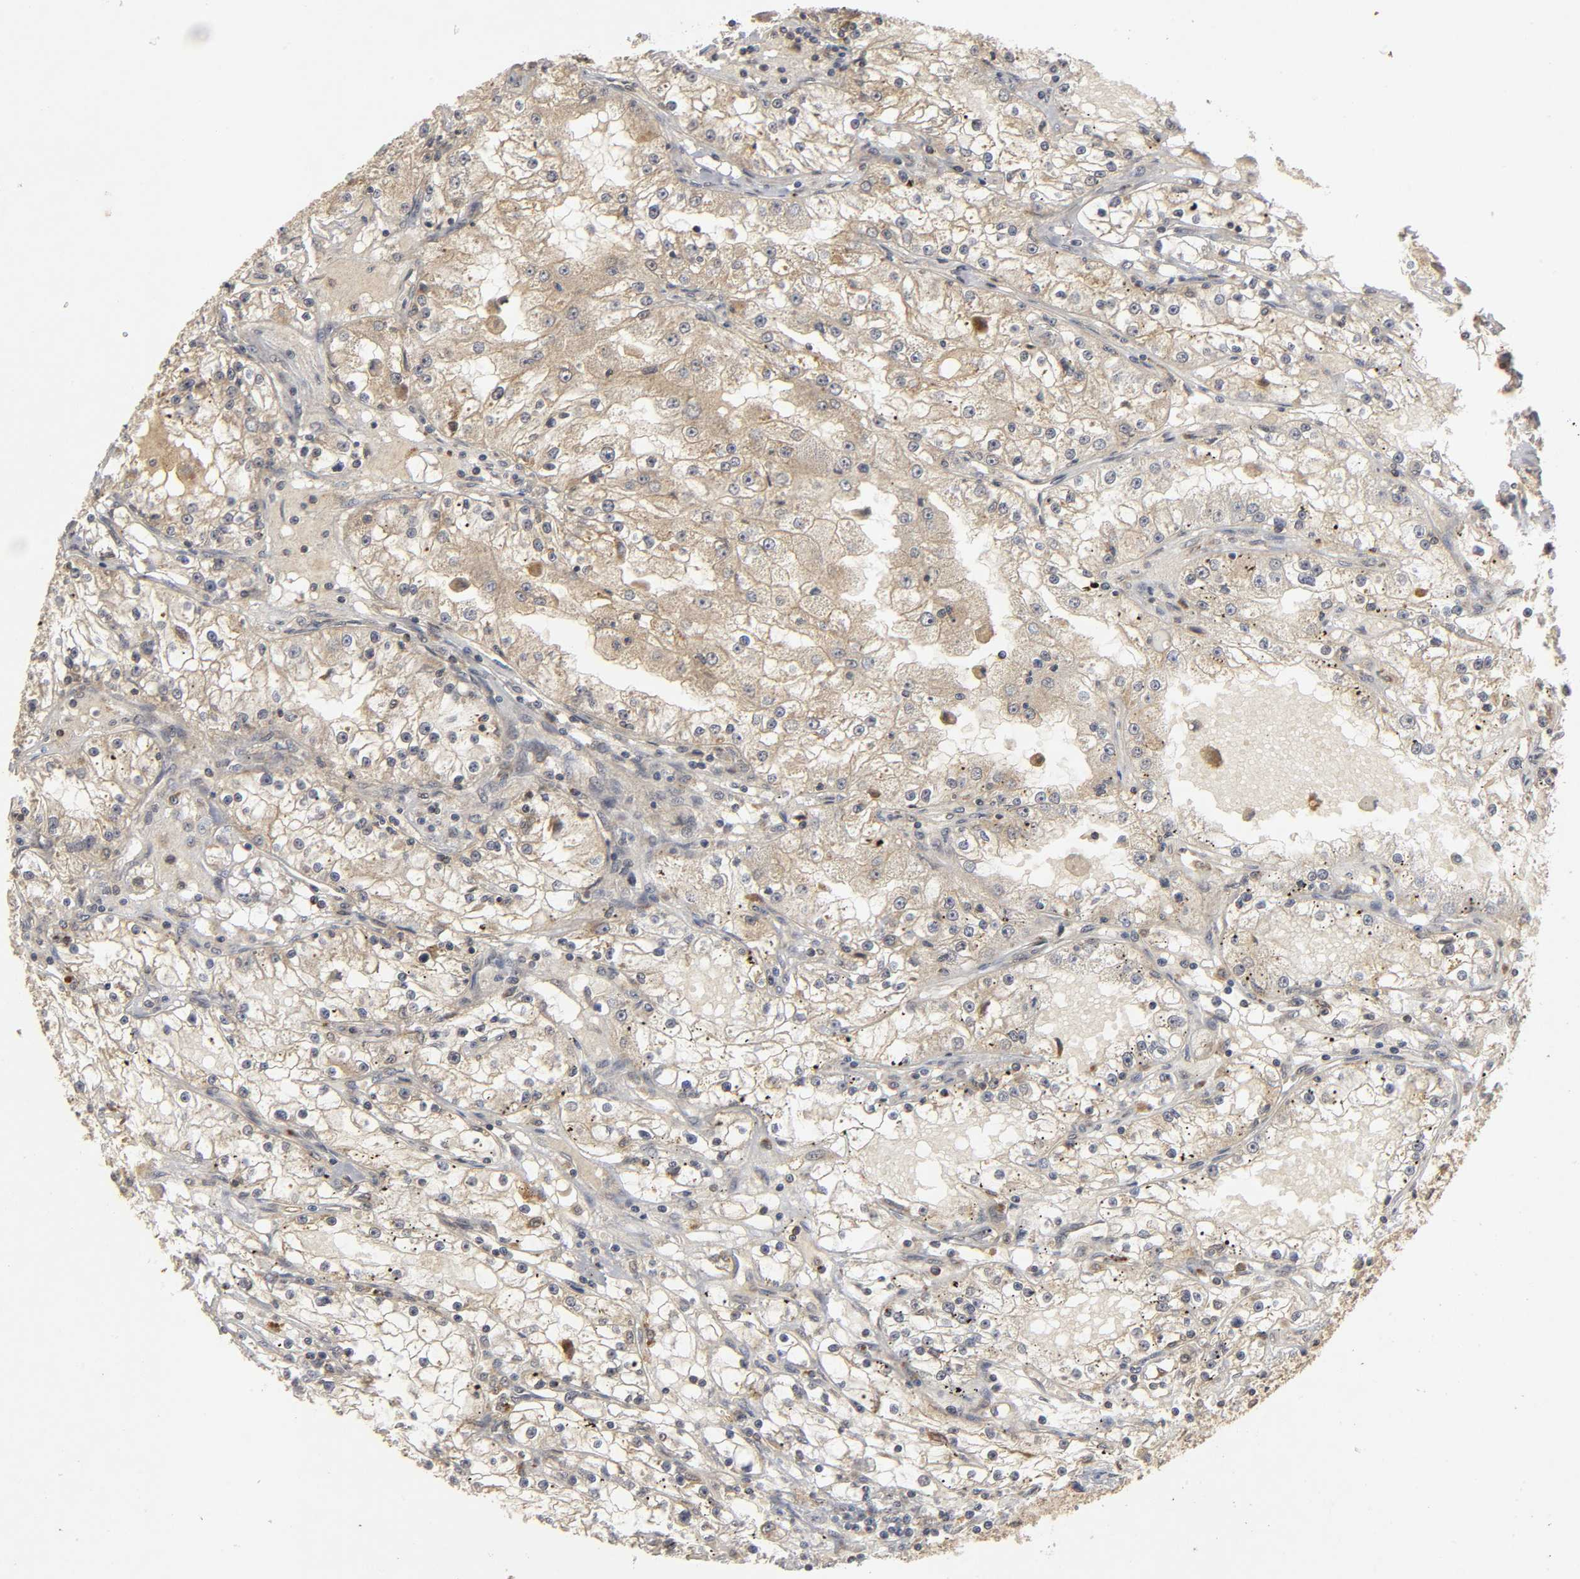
{"staining": {"intensity": "weak", "quantity": "25%-75%", "location": "cytoplasmic/membranous"}, "tissue": "renal cancer", "cell_type": "Tumor cells", "image_type": "cancer", "snomed": [{"axis": "morphology", "description": "Adenocarcinoma, NOS"}, {"axis": "topography", "description": "Kidney"}], "caption": "This photomicrograph exhibits immunohistochemistry (IHC) staining of renal cancer, with low weak cytoplasmic/membranous staining in about 25%-75% of tumor cells.", "gene": "TRAF6", "patient": {"sex": "male", "age": 56}}